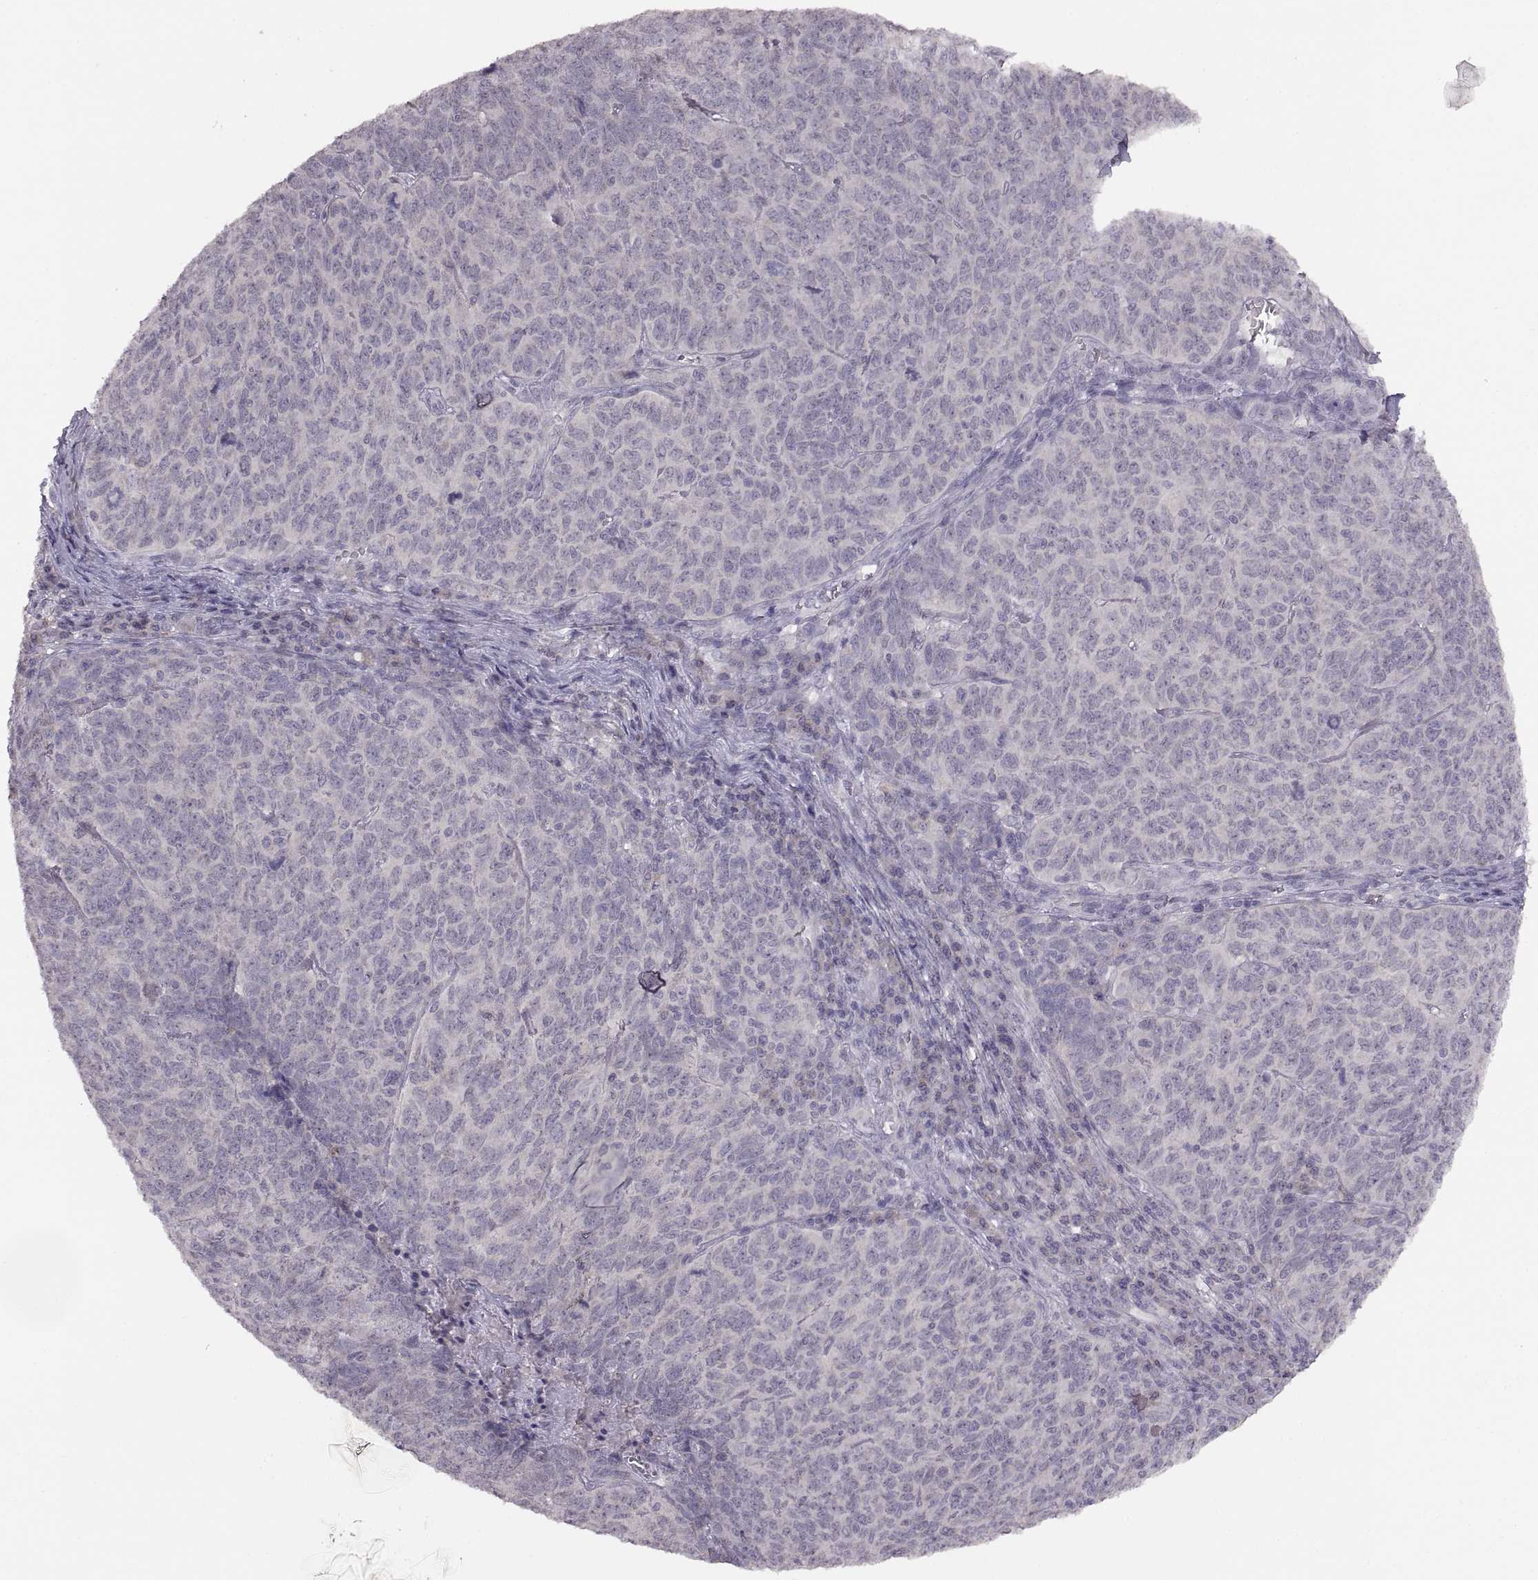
{"staining": {"intensity": "negative", "quantity": "none", "location": "none"}, "tissue": "skin cancer", "cell_type": "Tumor cells", "image_type": "cancer", "snomed": [{"axis": "morphology", "description": "Squamous cell carcinoma, NOS"}, {"axis": "topography", "description": "Skin"}, {"axis": "topography", "description": "Anal"}], "caption": "This is an immunohistochemistry image of human squamous cell carcinoma (skin). There is no expression in tumor cells.", "gene": "CDH2", "patient": {"sex": "female", "age": 51}}